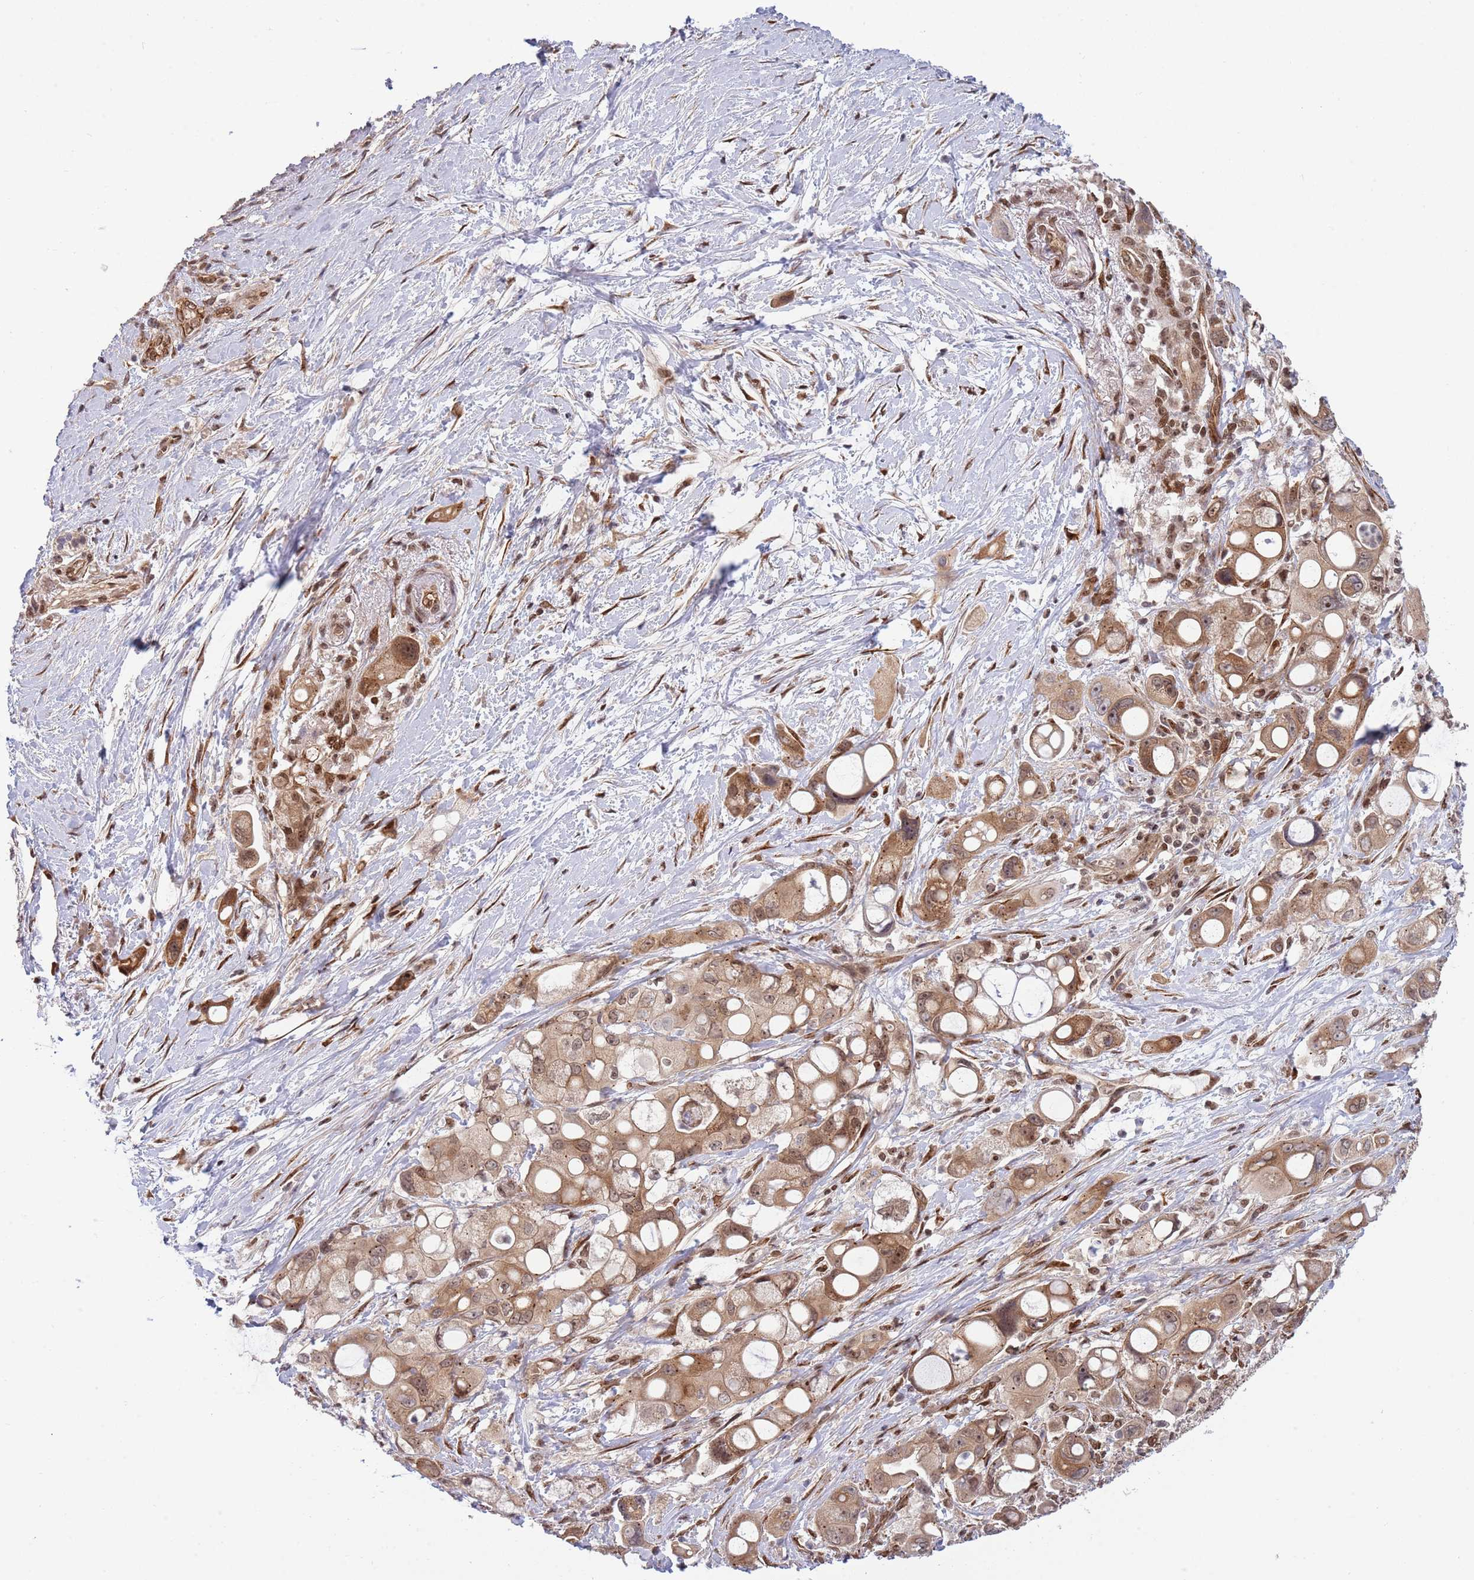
{"staining": {"intensity": "moderate", "quantity": ">75%", "location": "cytoplasmic/membranous,nuclear"}, "tissue": "pancreatic cancer", "cell_type": "Tumor cells", "image_type": "cancer", "snomed": [{"axis": "morphology", "description": "Adenocarcinoma, NOS"}, {"axis": "topography", "description": "Pancreas"}], "caption": "Tumor cells reveal medium levels of moderate cytoplasmic/membranous and nuclear staining in about >75% of cells in human pancreatic cancer (adenocarcinoma).", "gene": "TBX10", "patient": {"sex": "male", "age": 68}}